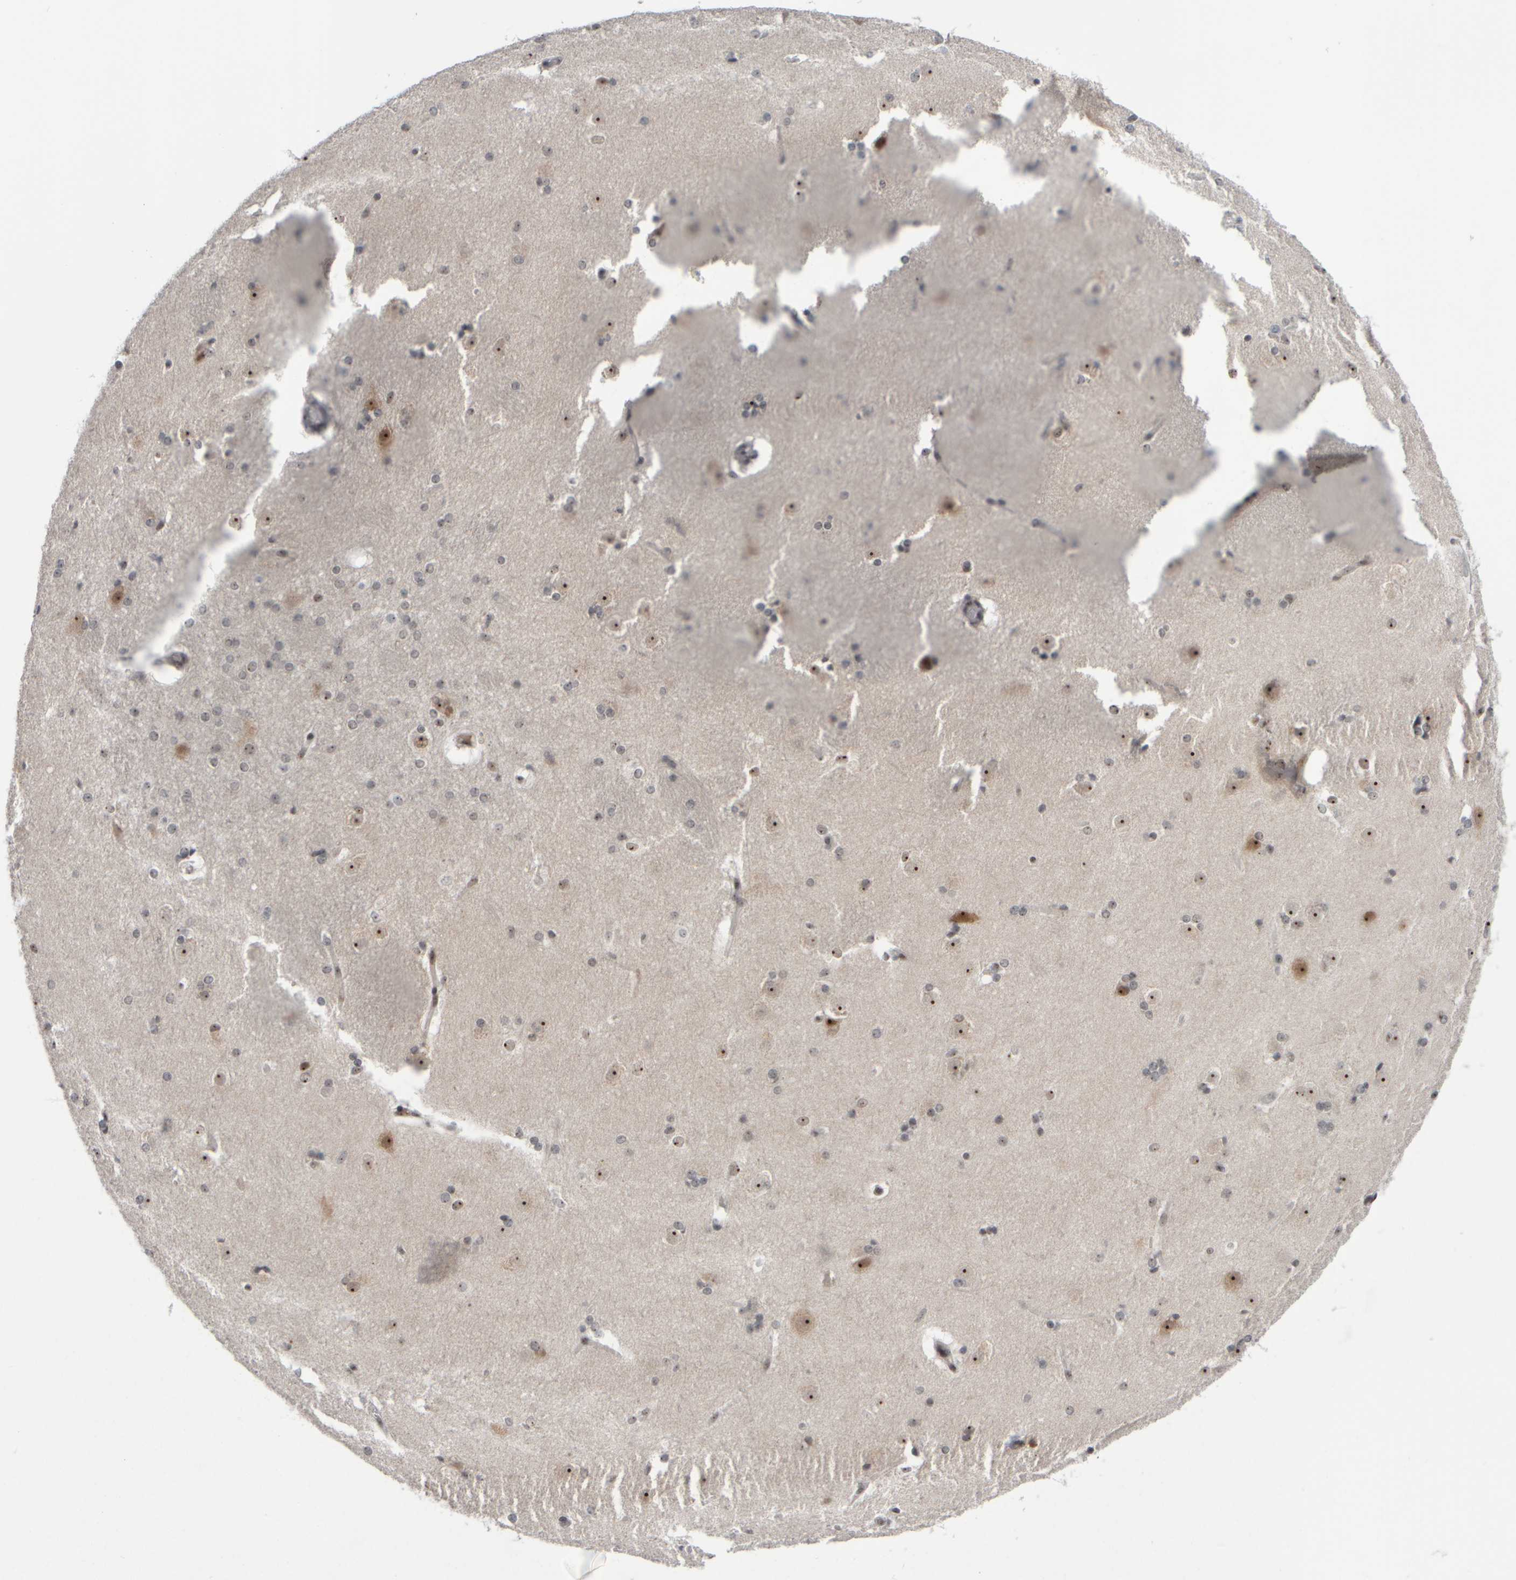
{"staining": {"intensity": "moderate", "quantity": "25%-75%", "location": "nuclear"}, "tissue": "caudate", "cell_type": "Glial cells", "image_type": "normal", "snomed": [{"axis": "morphology", "description": "Normal tissue, NOS"}, {"axis": "topography", "description": "Lateral ventricle wall"}], "caption": "IHC (DAB) staining of benign human caudate shows moderate nuclear protein staining in approximately 25%-75% of glial cells.", "gene": "SURF6", "patient": {"sex": "female", "age": 19}}